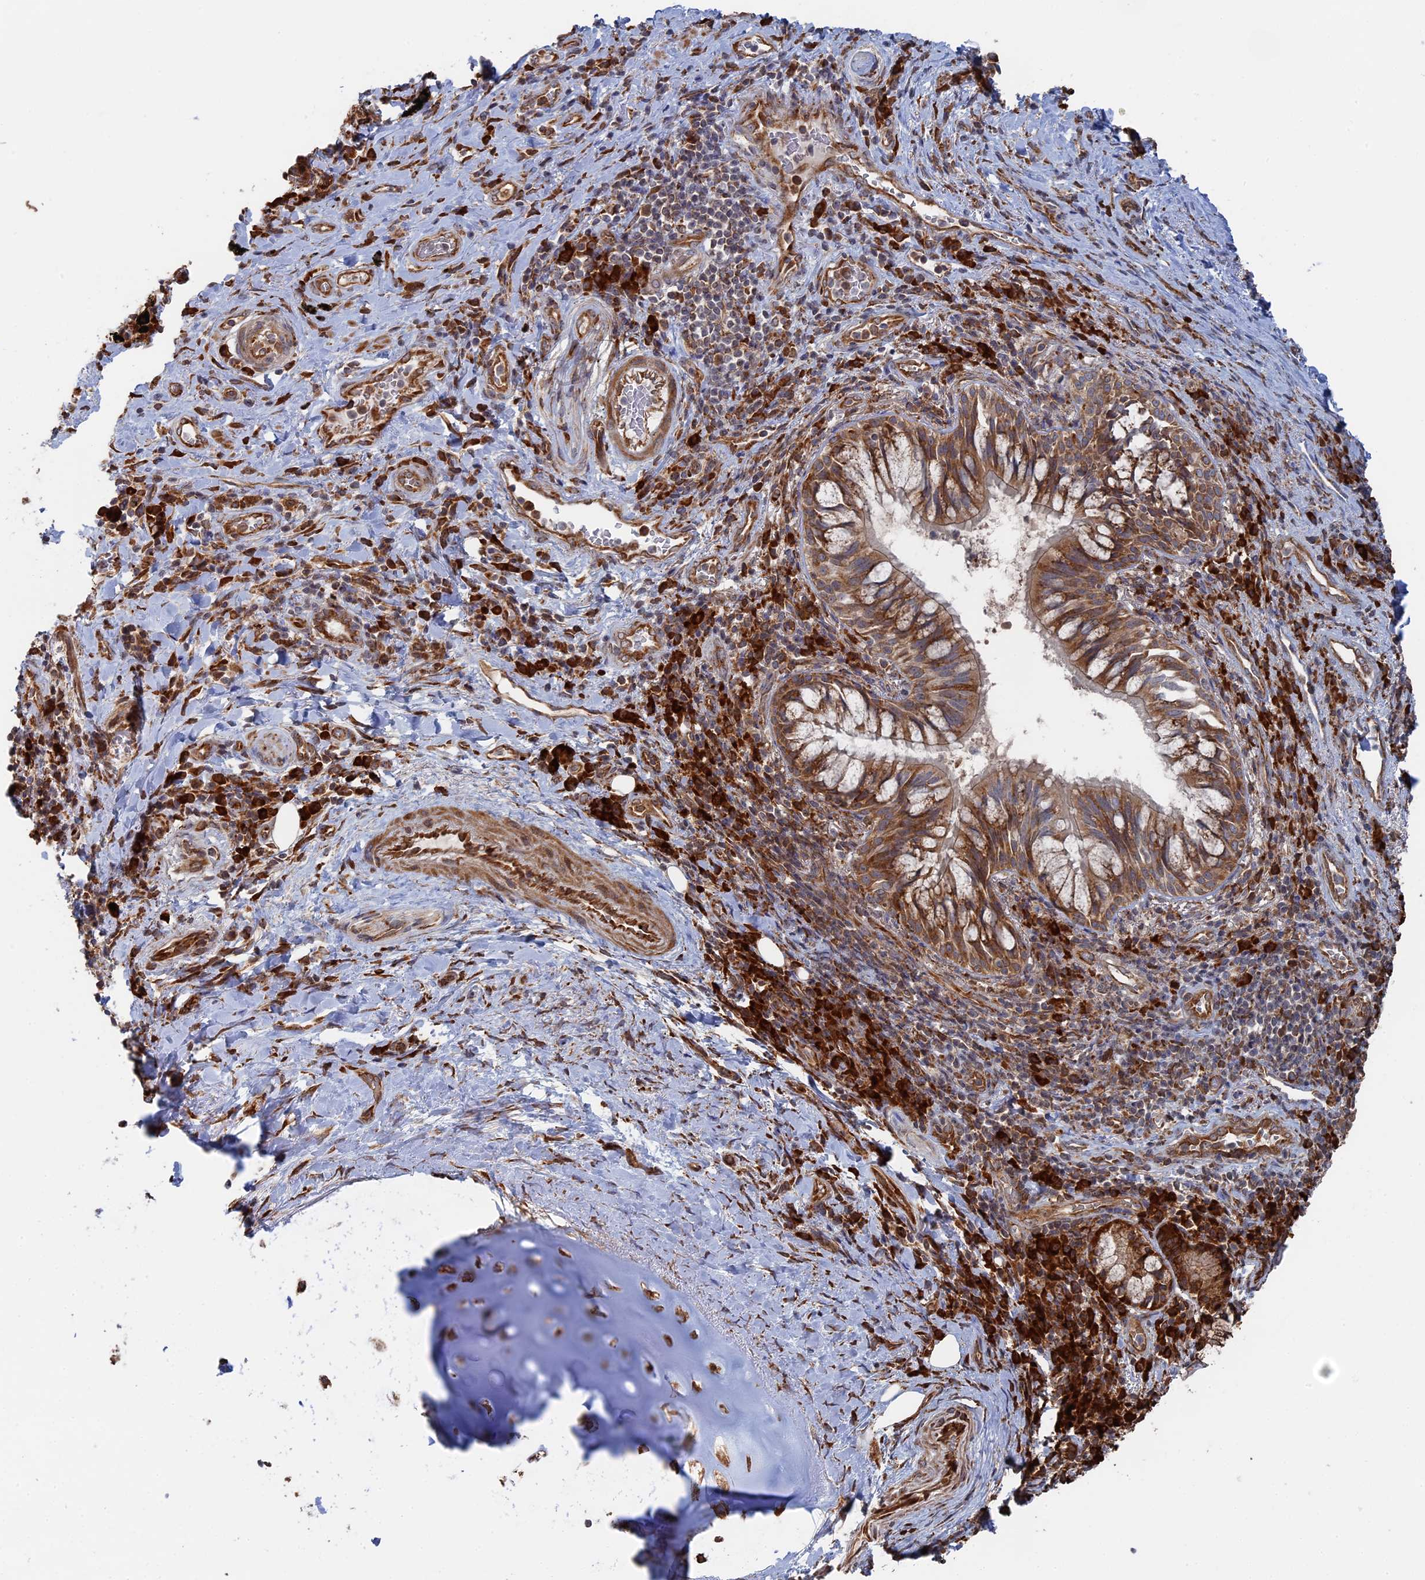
{"staining": {"intensity": "moderate", "quantity": ">75%", "location": "cytoplasmic/membranous"}, "tissue": "adipose tissue", "cell_type": "Adipocytes", "image_type": "normal", "snomed": [{"axis": "morphology", "description": "Normal tissue, NOS"}, {"axis": "morphology", "description": "Squamous cell carcinoma, NOS"}, {"axis": "topography", "description": "Bronchus"}, {"axis": "topography", "description": "Lung"}], "caption": "DAB (3,3'-diaminobenzidine) immunohistochemical staining of normal adipose tissue shows moderate cytoplasmic/membranous protein expression in approximately >75% of adipocytes.", "gene": "BPIFB6", "patient": {"sex": "male", "age": 64}}